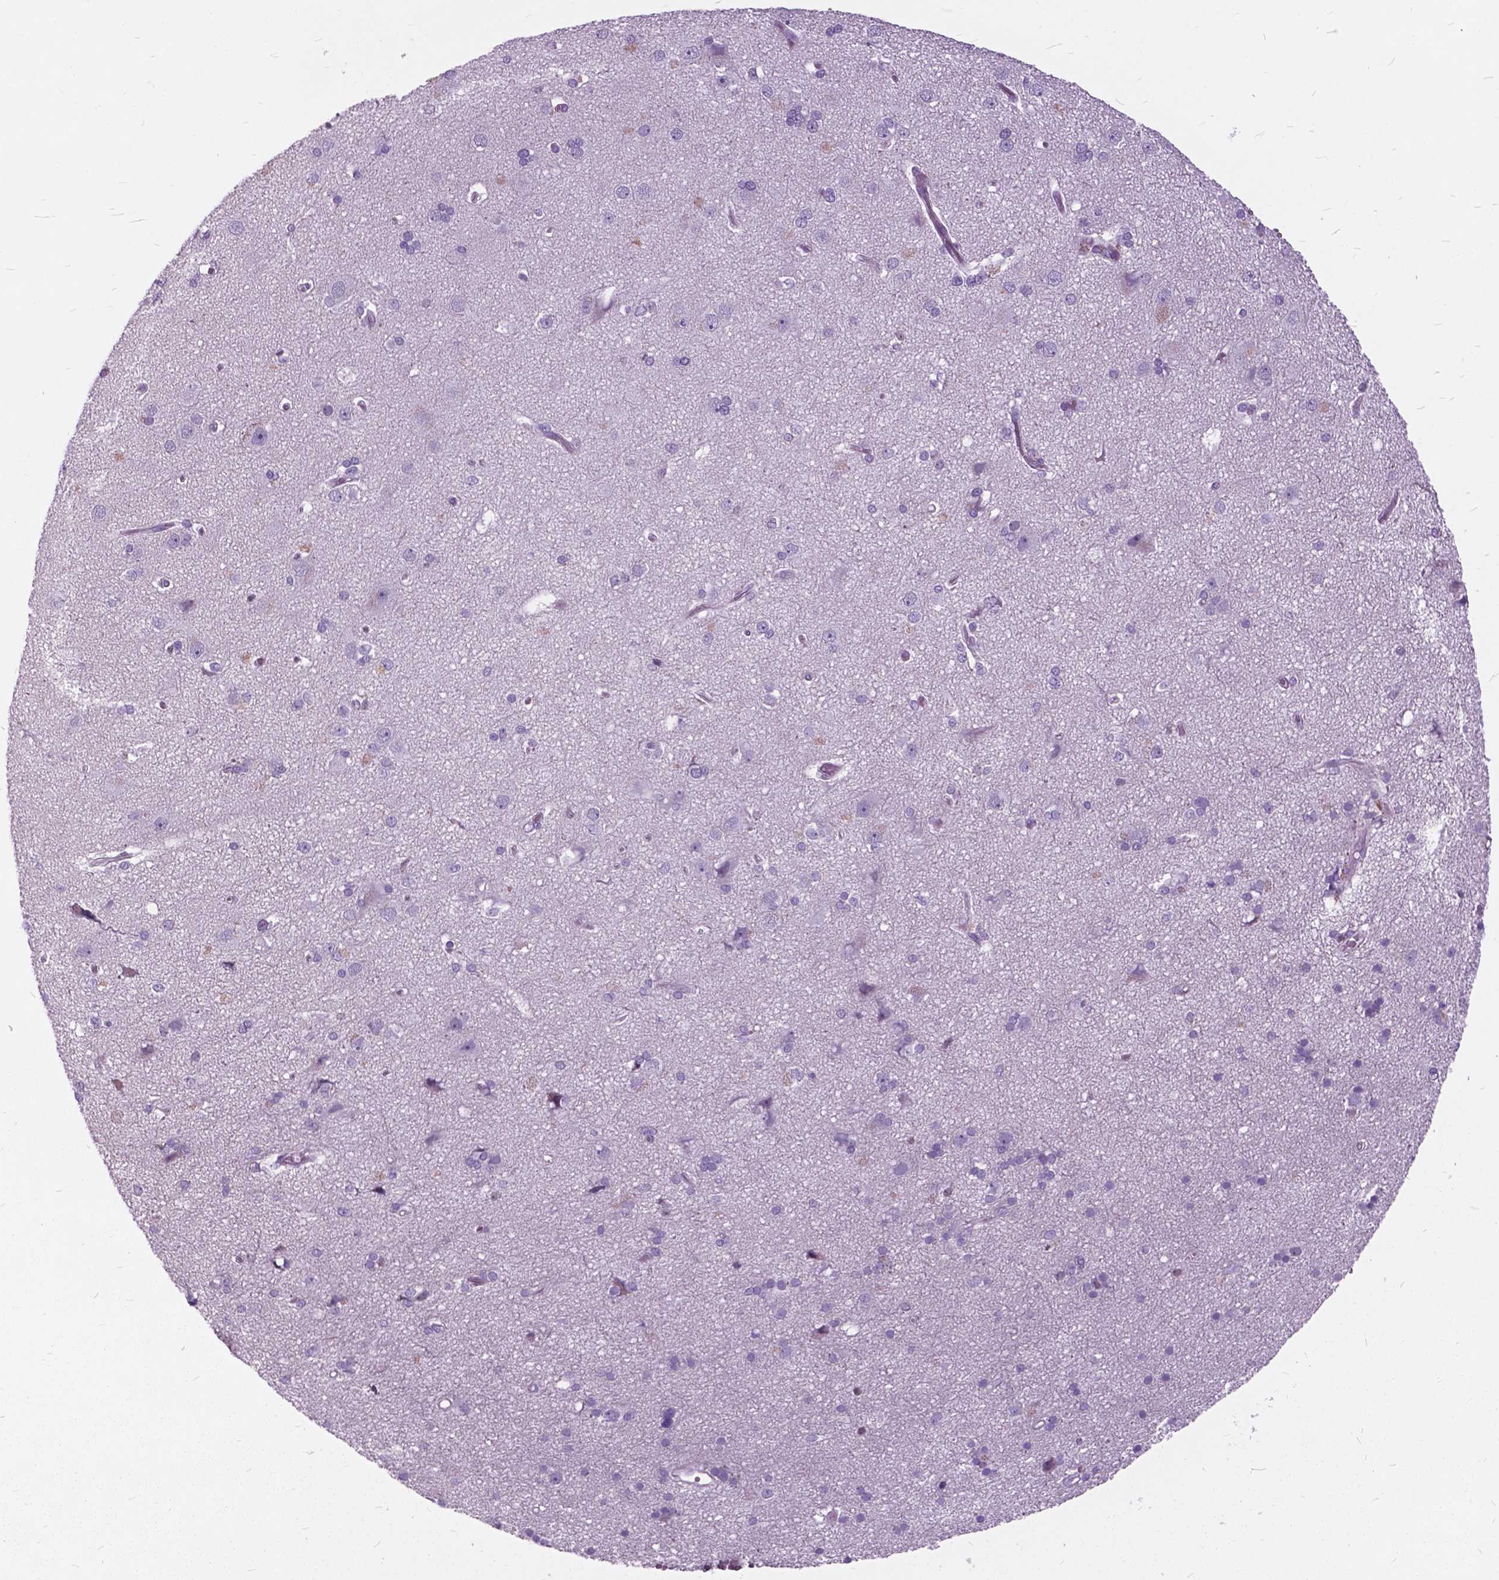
{"staining": {"intensity": "negative", "quantity": "none", "location": "none"}, "tissue": "cerebral cortex", "cell_type": "Endothelial cells", "image_type": "normal", "snomed": [{"axis": "morphology", "description": "Normal tissue, NOS"}, {"axis": "morphology", "description": "Glioma, malignant, High grade"}, {"axis": "topography", "description": "Cerebral cortex"}], "caption": "Immunohistochemistry photomicrograph of unremarkable cerebral cortex: human cerebral cortex stained with DAB shows no significant protein staining in endothelial cells.", "gene": "SP140", "patient": {"sex": "male", "age": 71}}